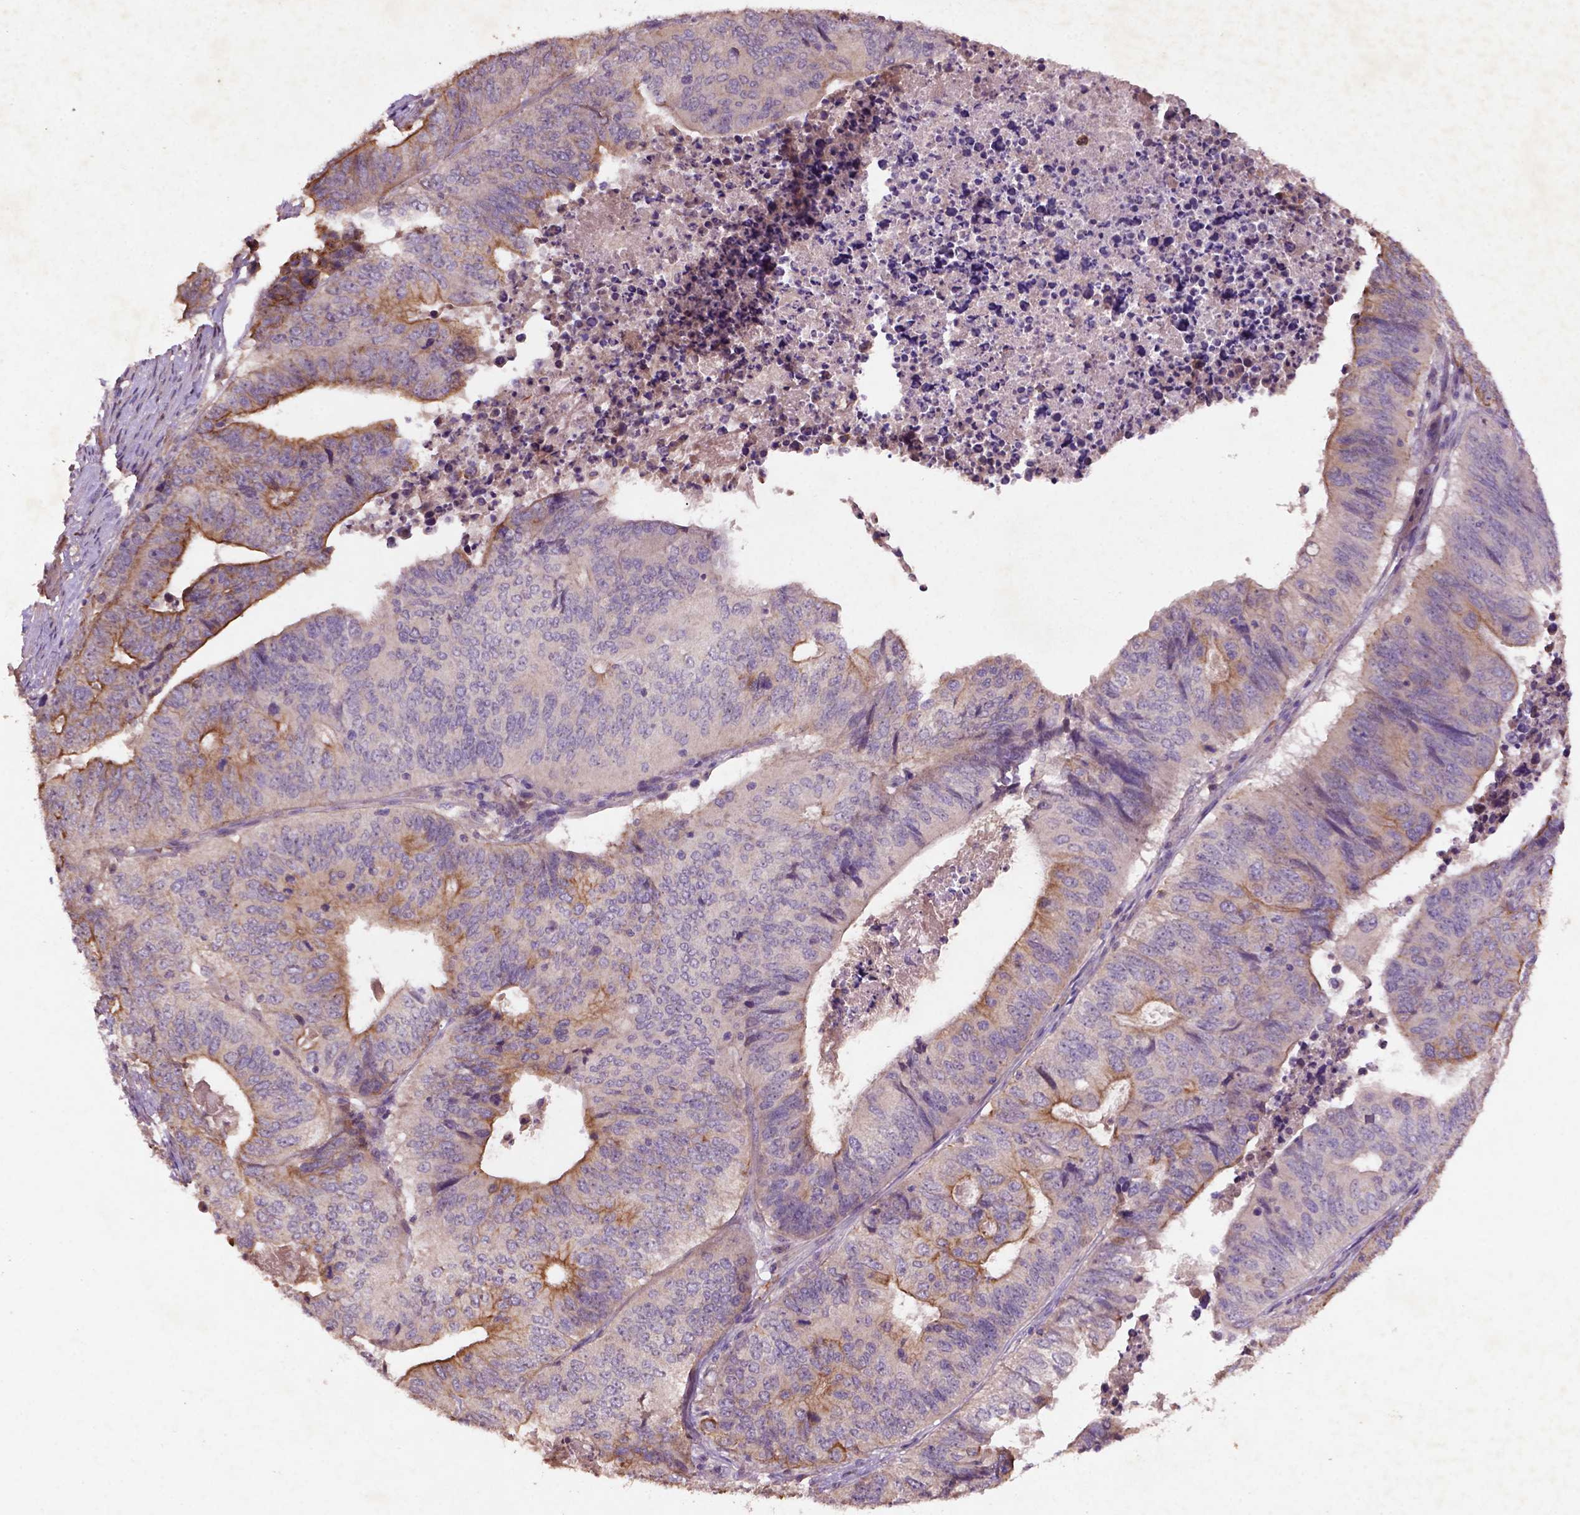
{"staining": {"intensity": "moderate", "quantity": "<25%", "location": "cytoplasmic/membranous"}, "tissue": "stomach cancer", "cell_type": "Tumor cells", "image_type": "cancer", "snomed": [{"axis": "morphology", "description": "Adenocarcinoma, NOS"}, {"axis": "topography", "description": "Stomach, upper"}], "caption": "DAB immunohistochemical staining of adenocarcinoma (stomach) reveals moderate cytoplasmic/membranous protein positivity in about <25% of tumor cells. Immunohistochemistry (ihc) stains the protein of interest in brown and the nuclei are stained blue.", "gene": "COQ2", "patient": {"sex": "female", "age": 67}}